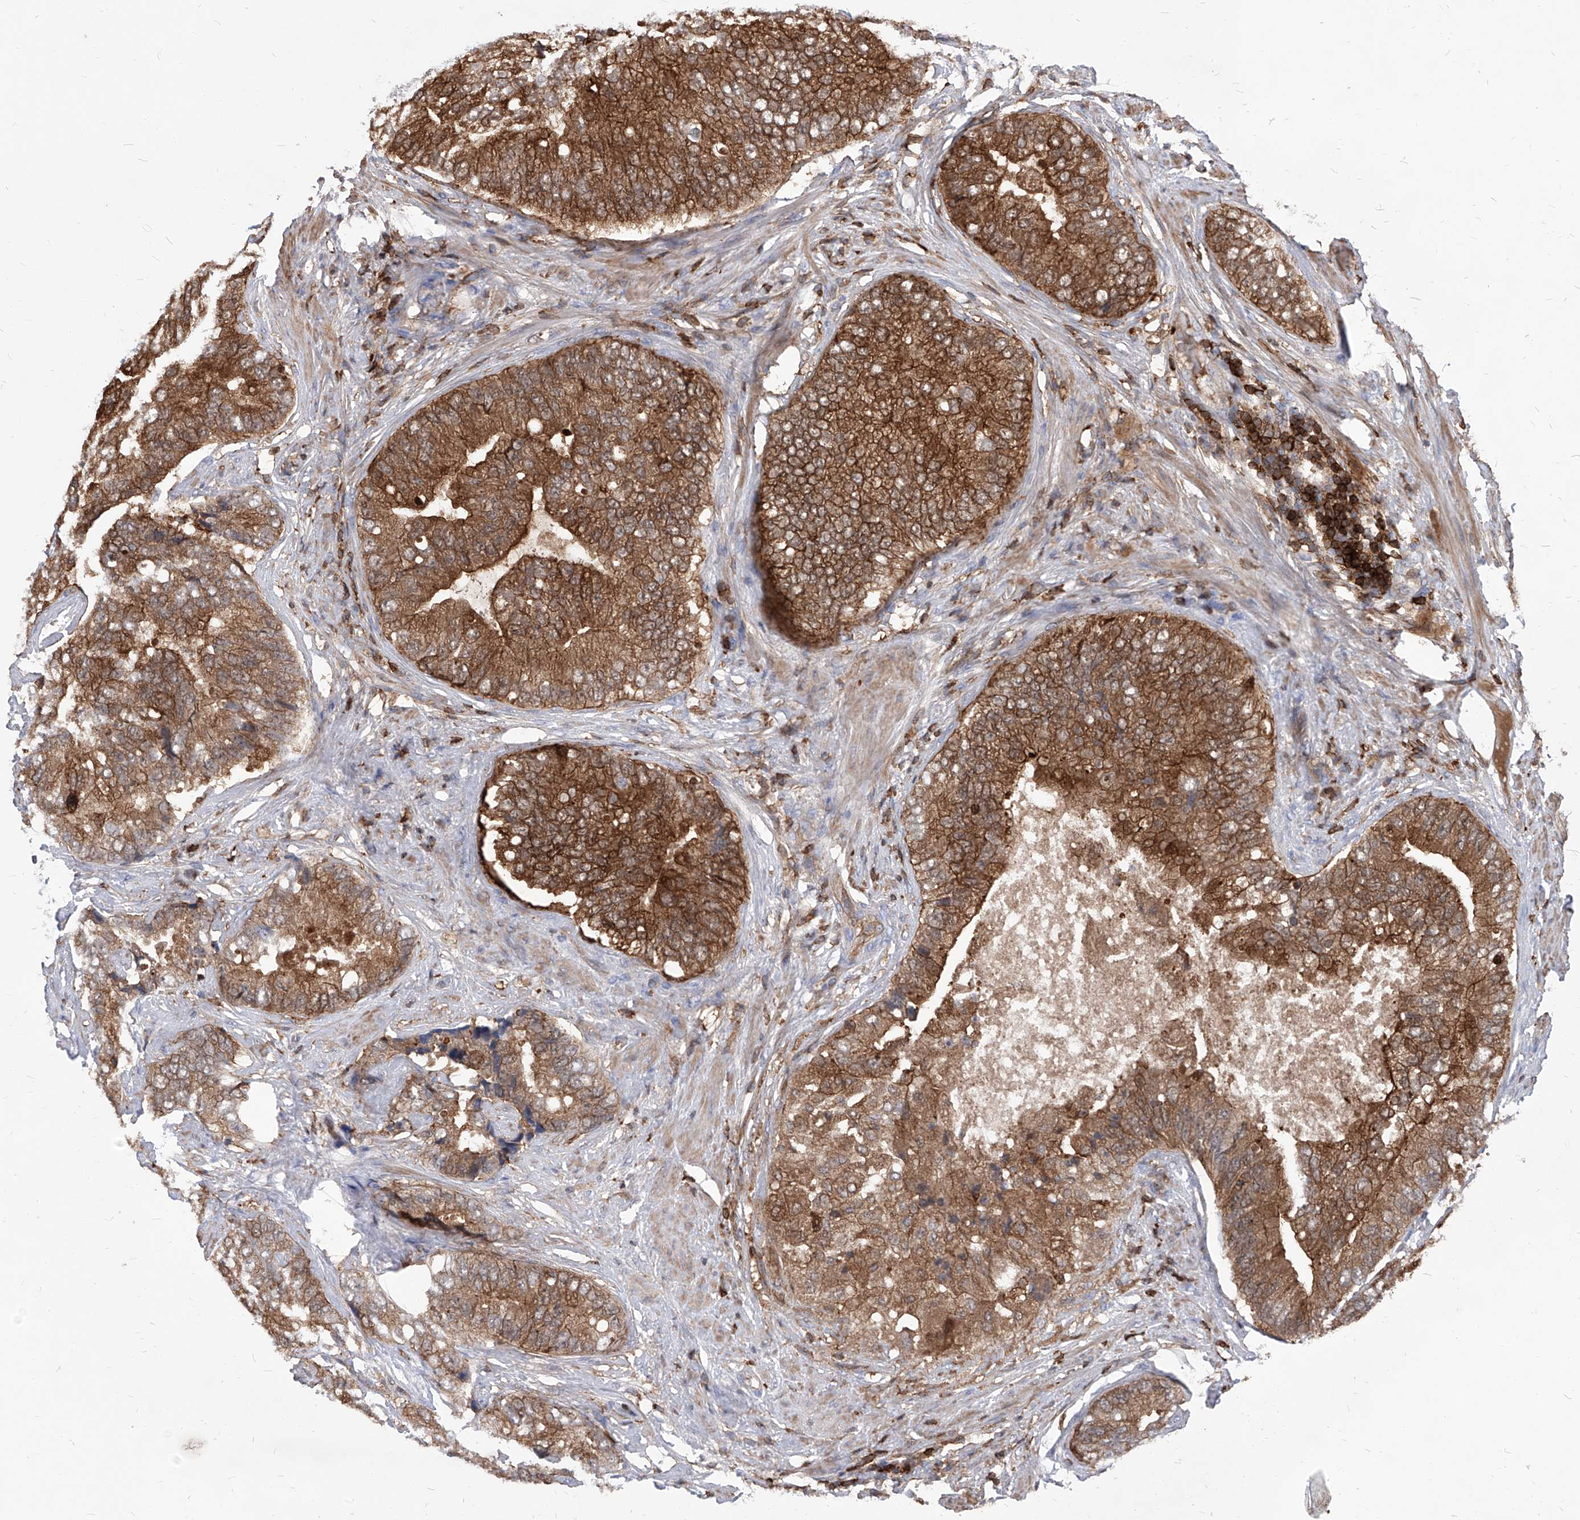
{"staining": {"intensity": "strong", "quantity": ">75%", "location": "cytoplasmic/membranous"}, "tissue": "prostate cancer", "cell_type": "Tumor cells", "image_type": "cancer", "snomed": [{"axis": "morphology", "description": "Adenocarcinoma, High grade"}, {"axis": "topography", "description": "Prostate"}], "caption": "This photomicrograph displays prostate cancer stained with immunohistochemistry (IHC) to label a protein in brown. The cytoplasmic/membranous of tumor cells show strong positivity for the protein. Nuclei are counter-stained blue.", "gene": "ABRACL", "patient": {"sex": "male", "age": 70}}